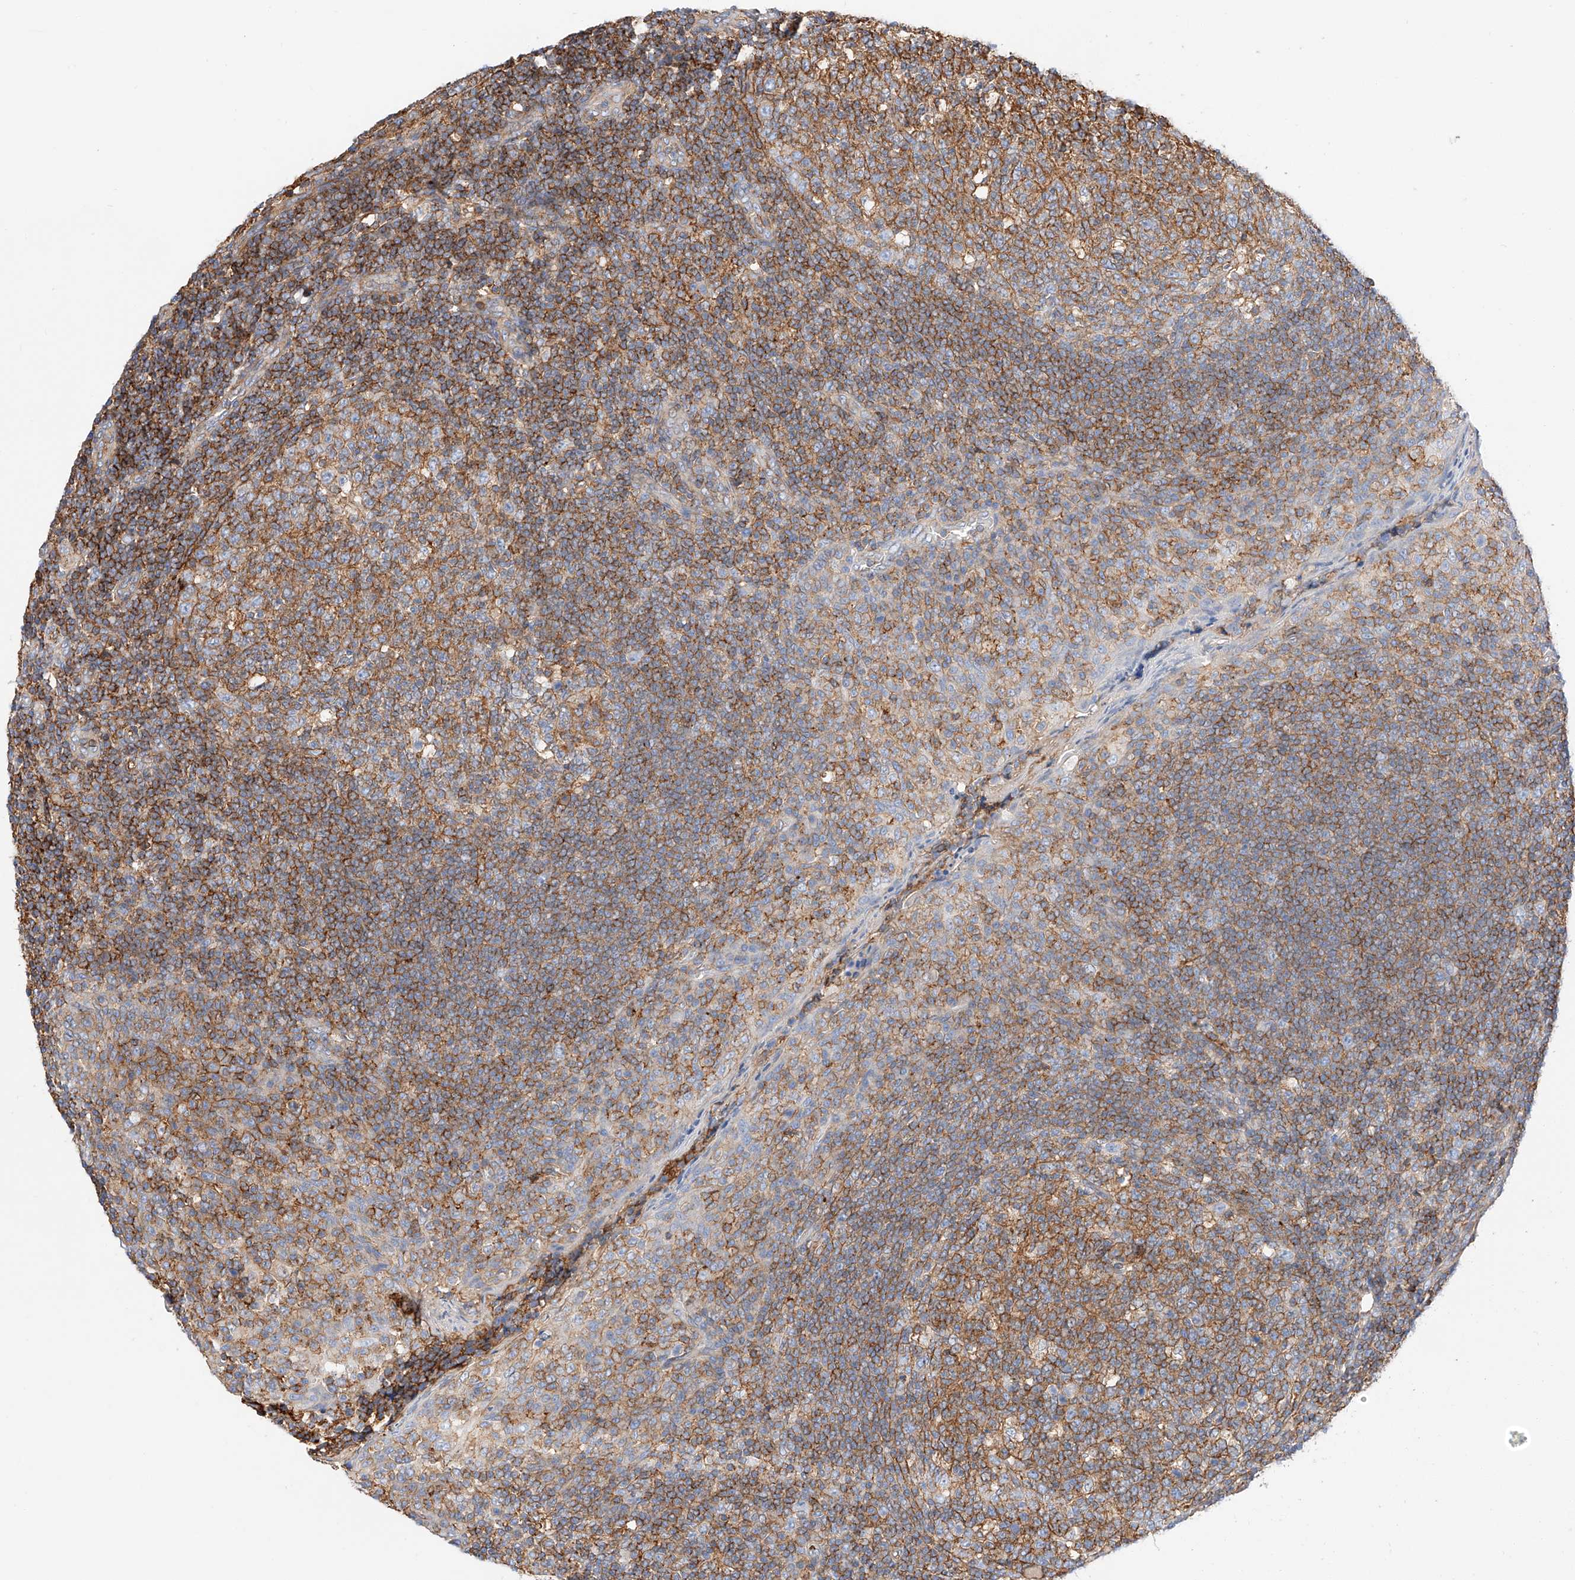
{"staining": {"intensity": "moderate", "quantity": ">75%", "location": "cytoplasmic/membranous"}, "tissue": "tonsil", "cell_type": "Germinal center cells", "image_type": "normal", "snomed": [{"axis": "morphology", "description": "Normal tissue, NOS"}, {"axis": "topography", "description": "Tonsil"}], "caption": "The histopathology image demonstrates staining of unremarkable tonsil, revealing moderate cytoplasmic/membranous protein positivity (brown color) within germinal center cells. Using DAB (brown) and hematoxylin (blue) stains, captured at high magnification using brightfield microscopy.", "gene": "ENSG00000259132", "patient": {"sex": "female", "age": 19}}